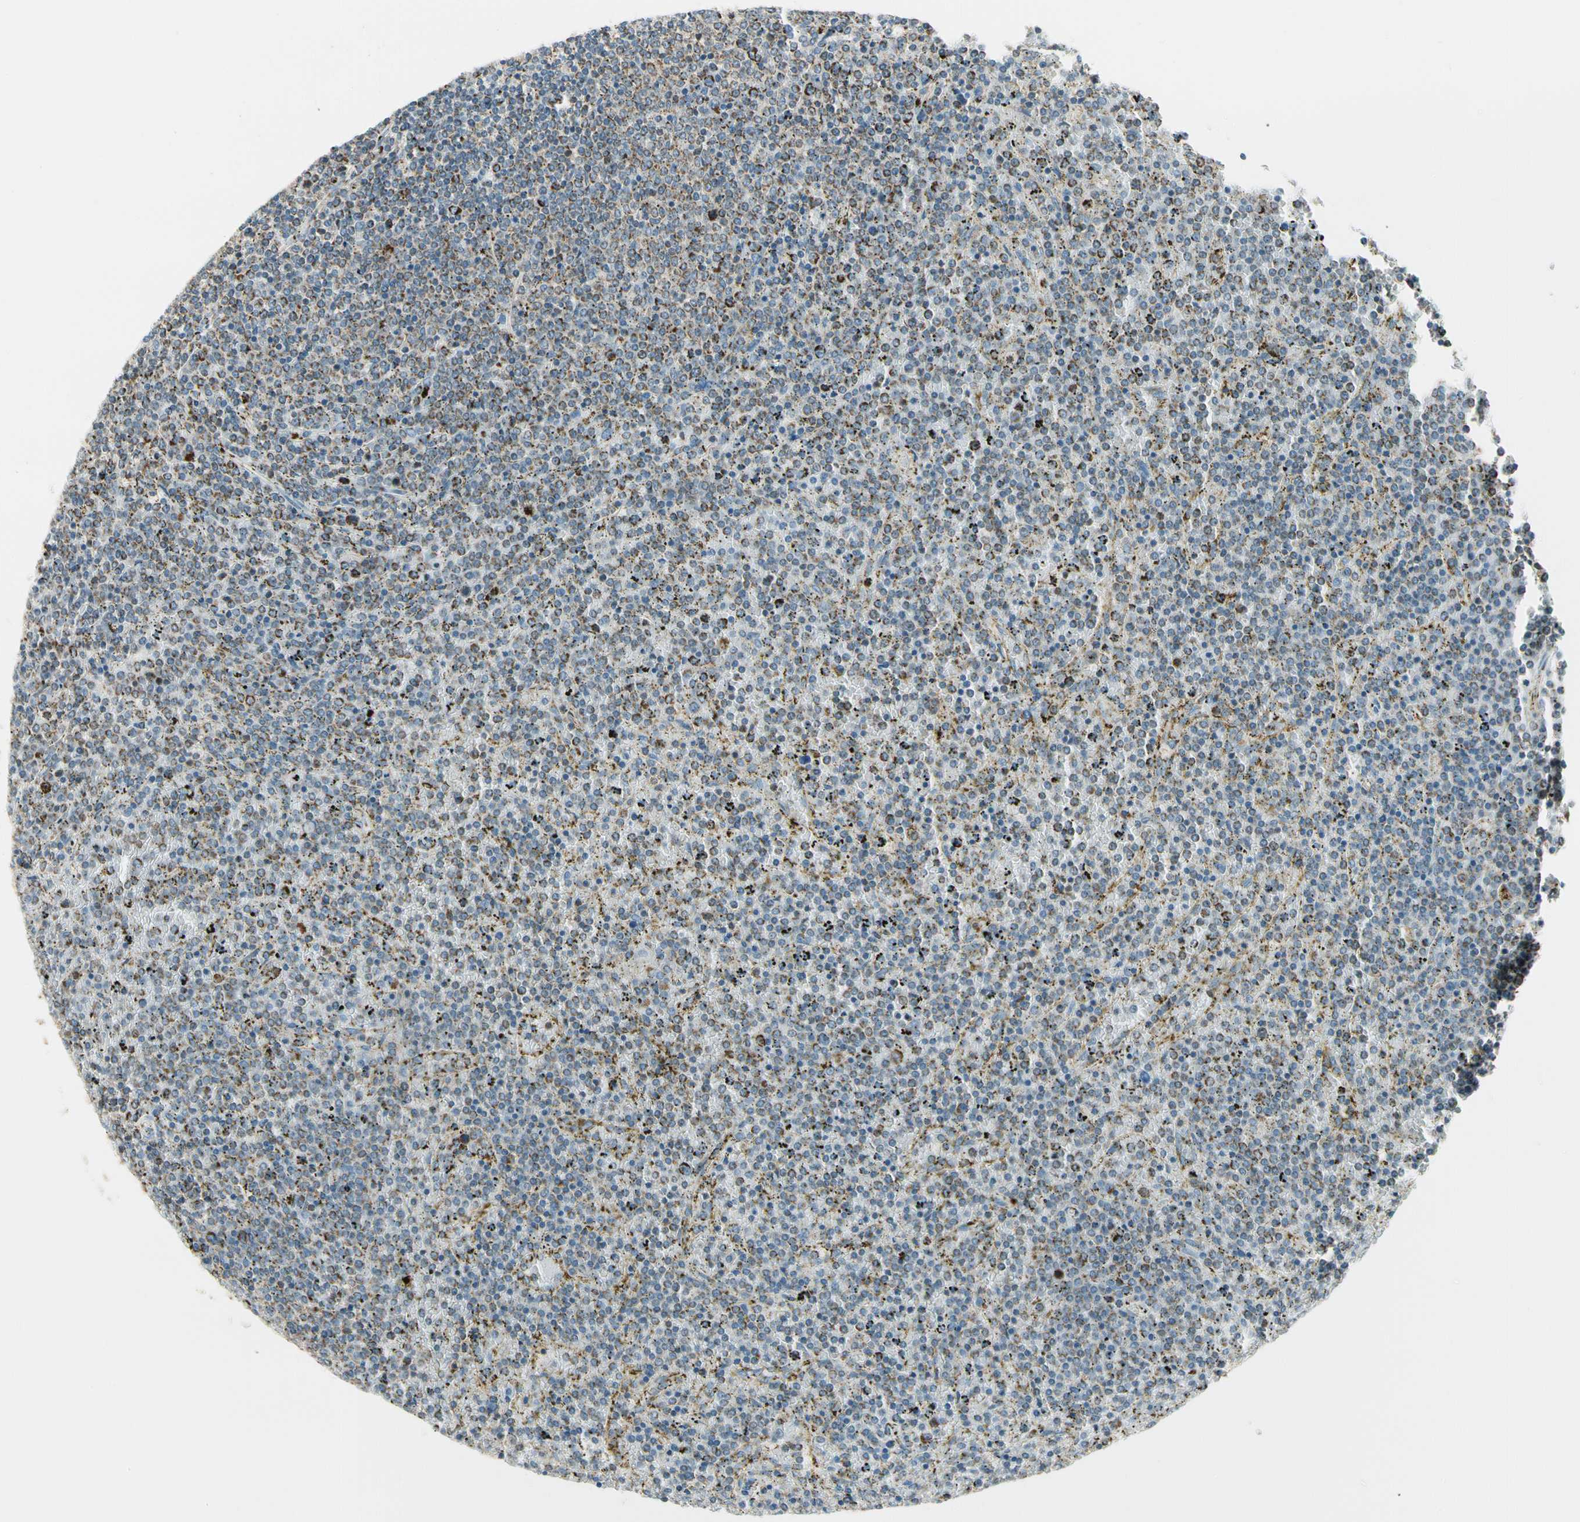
{"staining": {"intensity": "strong", "quantity": "25%-75%", "location": "cytoplasmic/membranous"}, "tissue": "lymphoma", "cell_type": "Tumor cells", "image_type": "cancer", "snomed": [{"axis": "morphology", "description": "Malignant lymphoma, non-Hodgkin's type, Low grade"}, {"axis": "topography", "description": "Spleen"}], "caption": "Brown immunohistochemical staining in human low-grade malignant lymphoma, non-Hodgkin's type exhibits strong cytoplasmic/membranous positivity in approximately 25%-75% of tumor cells.", "gene": "EPHB3", "patient": {"sex": "female", "age": 77}}